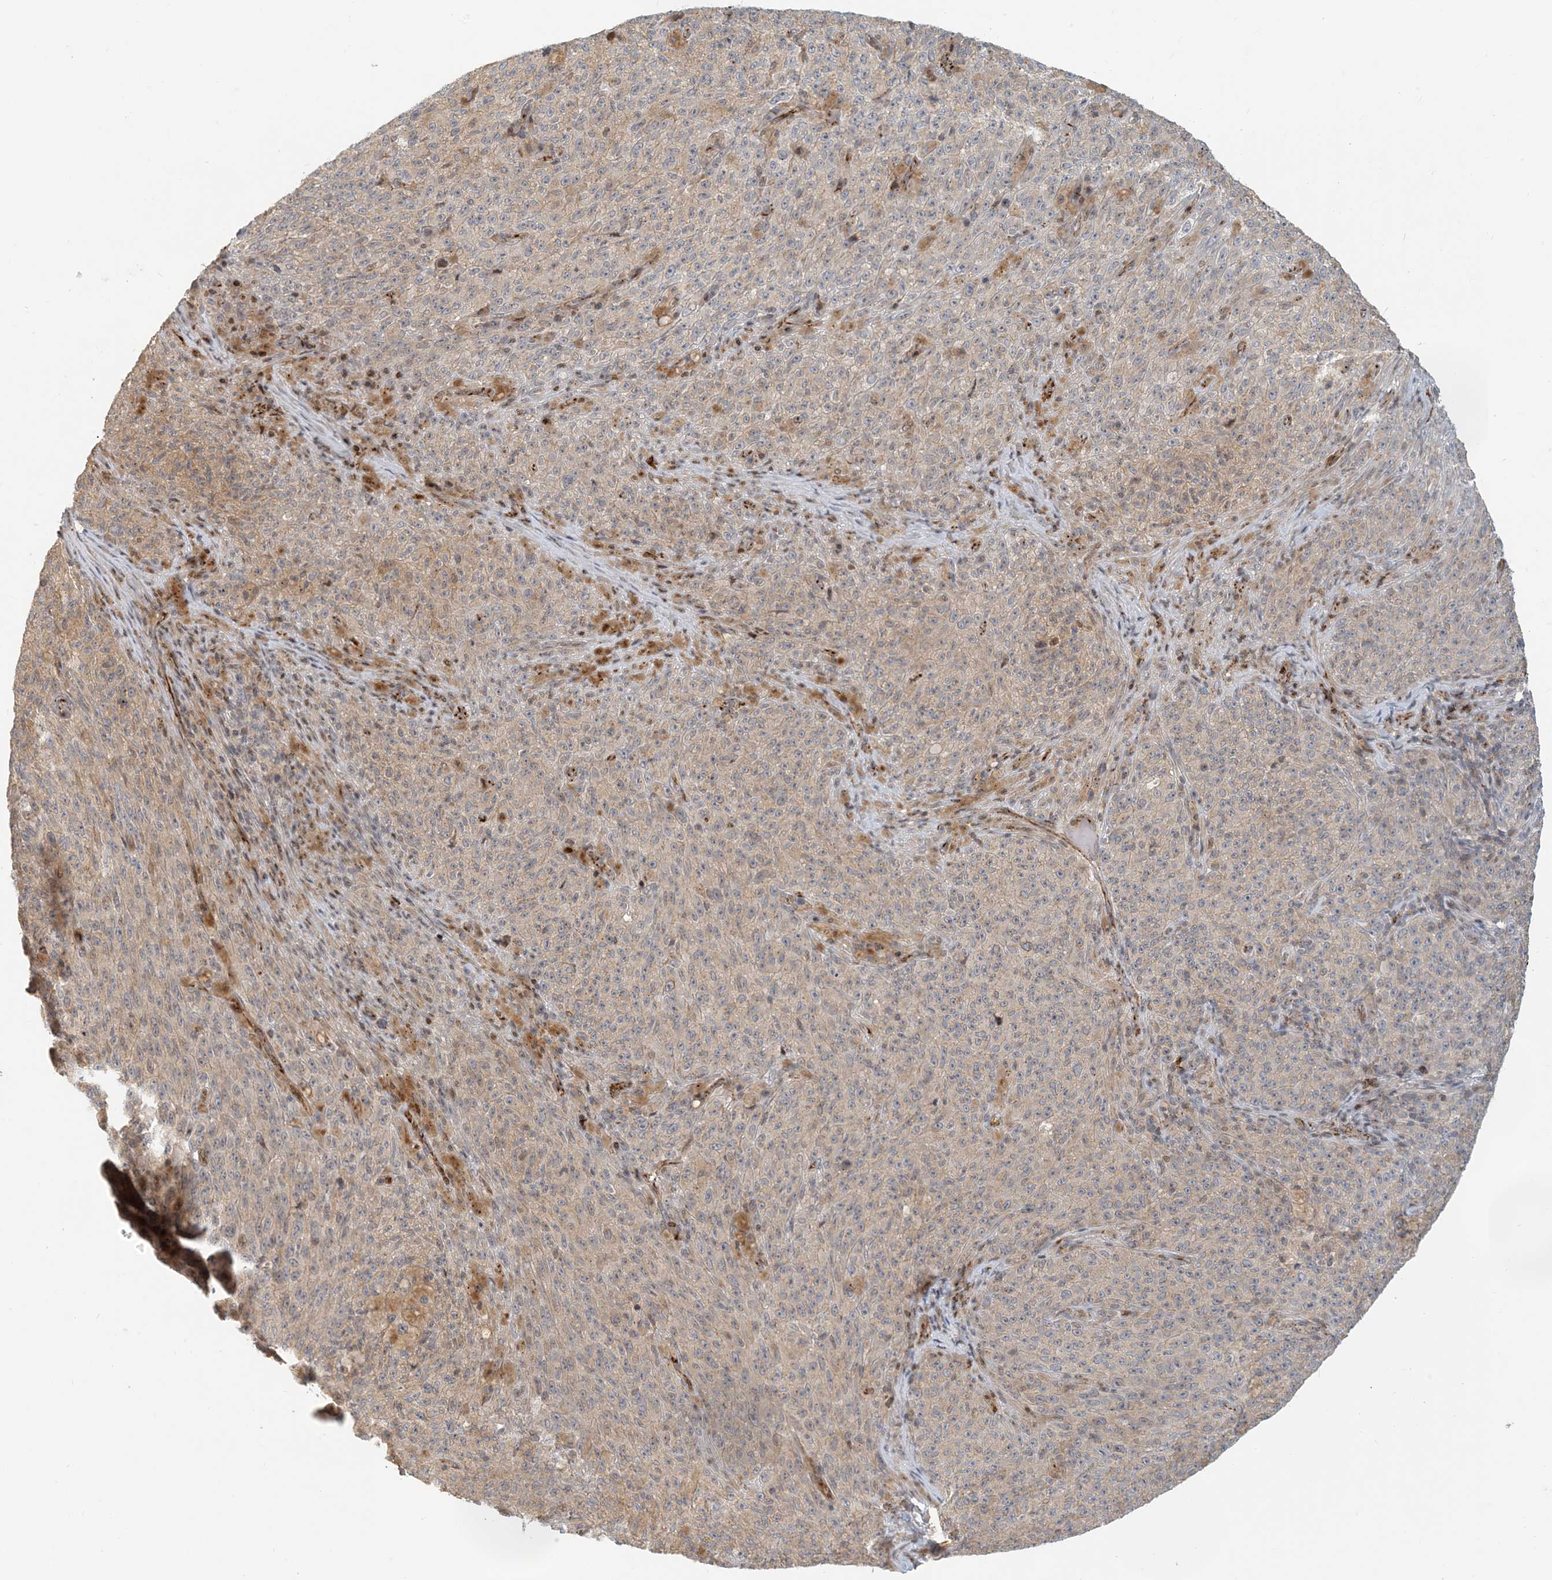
{"staining": {"intensity": "weak", "quantity": "25%-75%", "location": "cytoplasmic/membranous"}, "tissue": "melanoma", "cell_type": "Tumor cells", "image_type": "cancer", "snomed": [{"axis": "morphology", "description": "Malignant melanoma, NOS"}, {"axis": "topography", "description": "Skin"}], "caption": "A low amount of weak cytoplasmic/membranous expression is present in about 25%-75% of tumor cells in malignant melanoma tissue. (brown staining indicates protein expression, while blue staining denotes nuclei).", "gene": "MAPKBP1", "patient": {"sex": "female", "age": 82}}